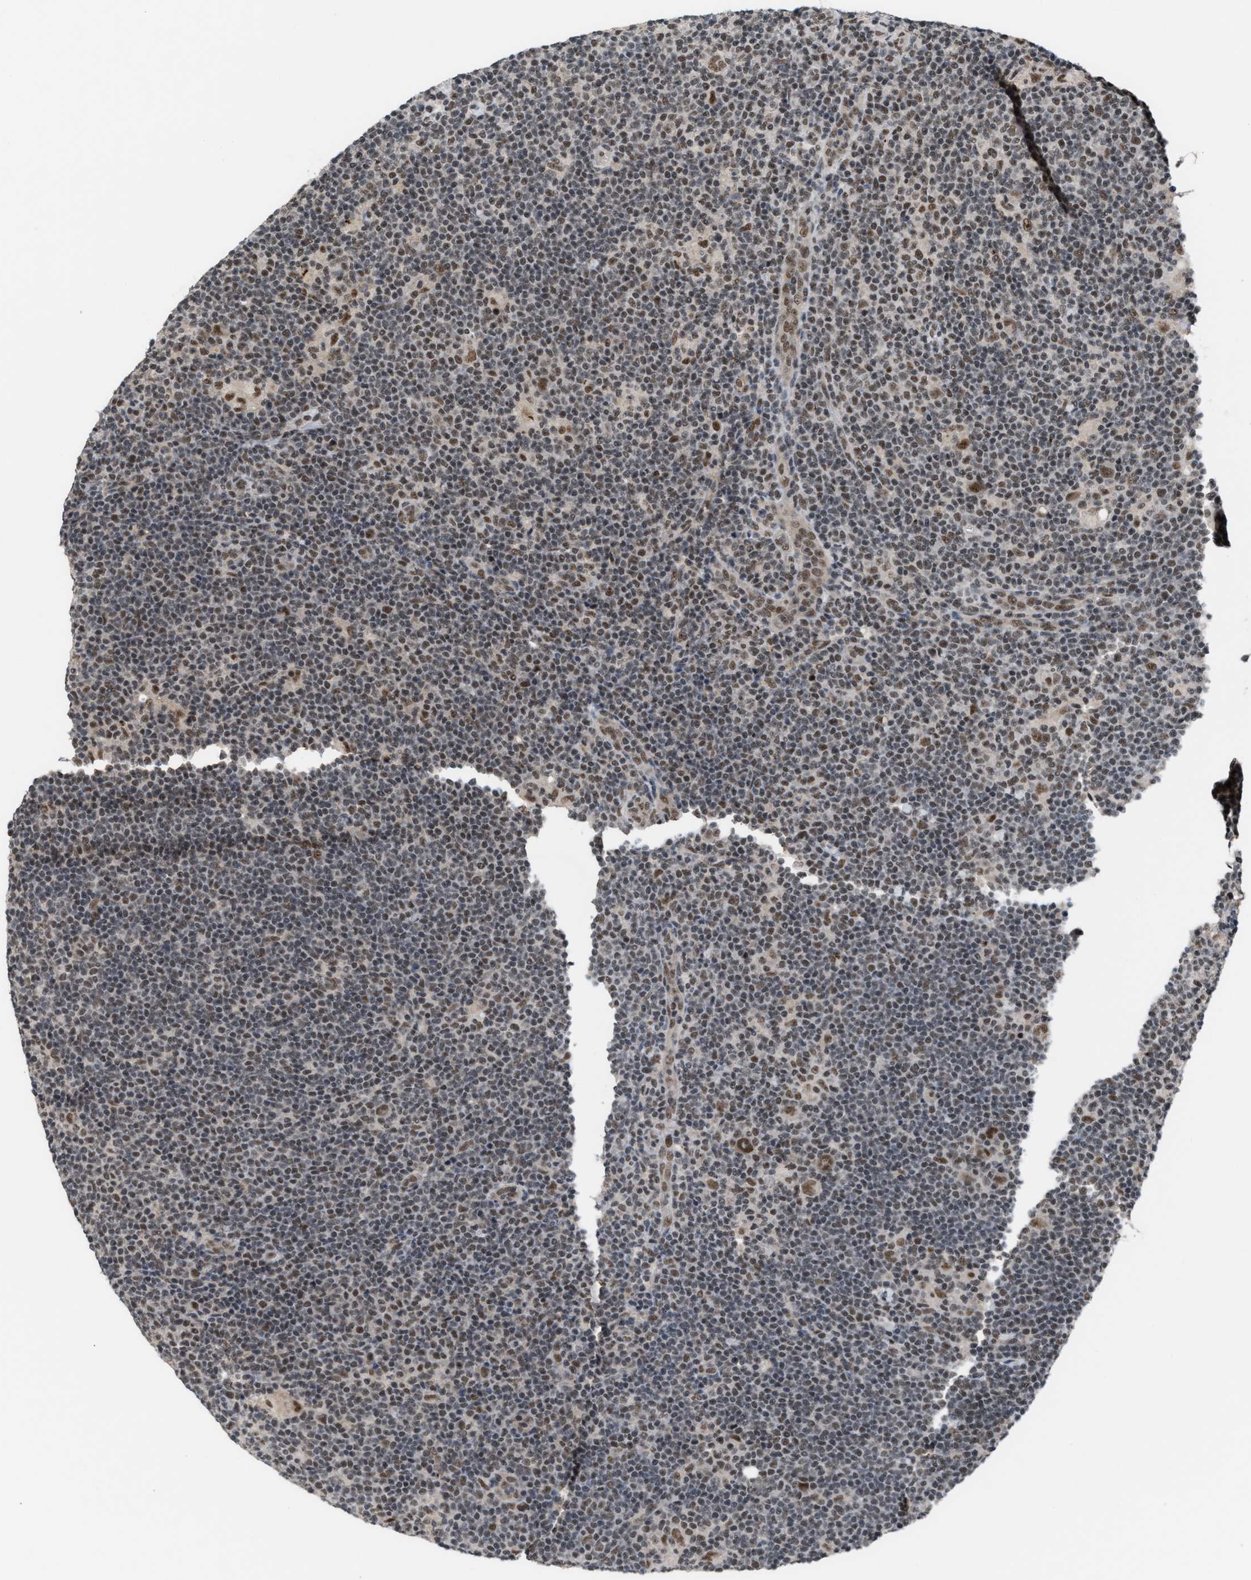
{"staining": {"intensity": "moderate", "quantity": ">75%", "location": "nuclear"}, "tissue": "lymphoma", "cell_type": "Tumor cells", "image_type": "cancer", "snomed": [{"axis": "morphology", "description": "Hodgkin's disease, NOS"}, {"axis": "topography", "description": "Lymph node"}], "caption": "A photomicrograph of lymphoma stained for a protein displays moderate nuclear brown staining in tumor cells.", "gene": "PRPF4", "patient": {"sex": "female", "age": 57}}